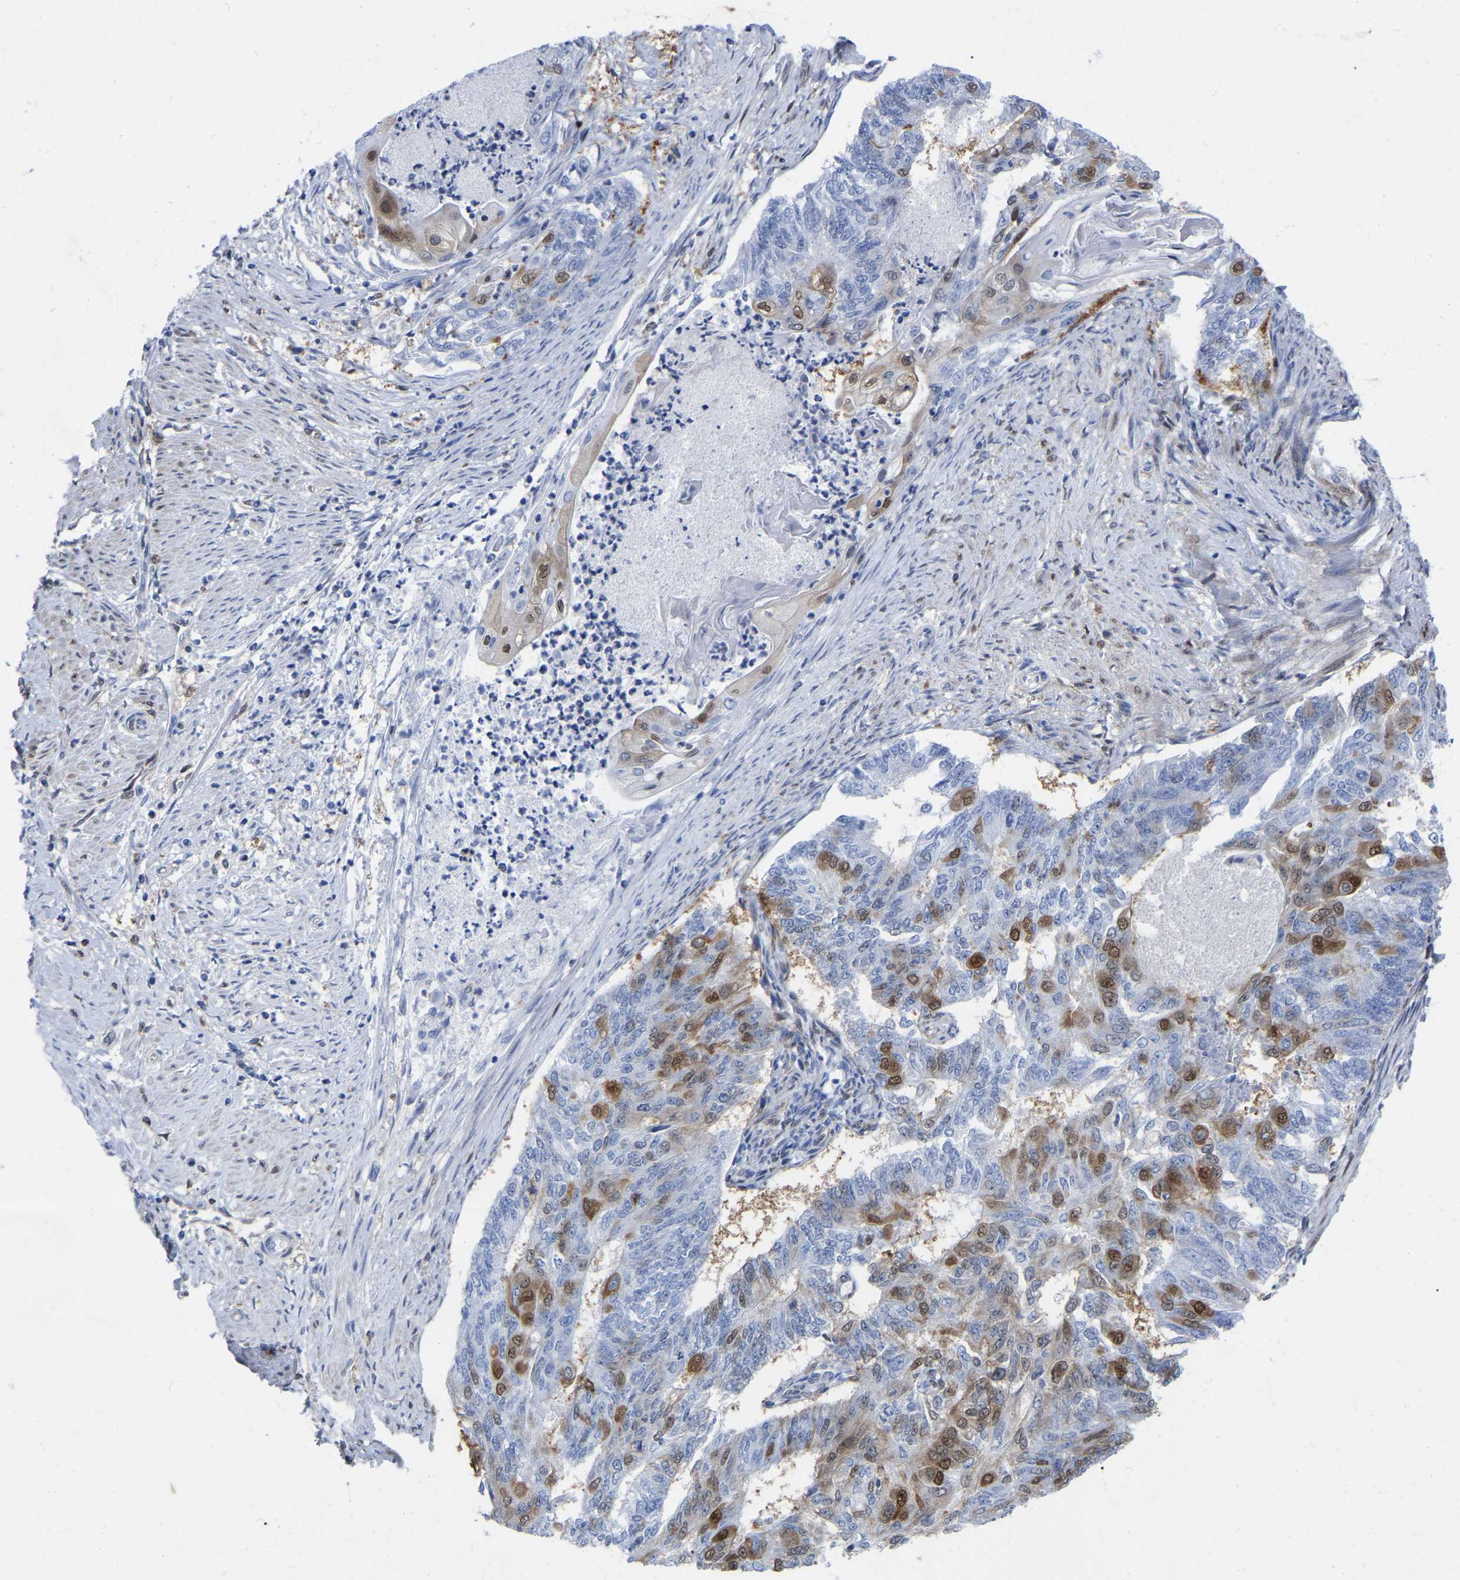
{"staining": {"intensity": "moderate", "quantity": "<25%", "location": "cytoplasmic/membranous,nuclear"}, "tissue": "endometrial cancer", "cell_type": "Tumor cells", "image_type": "cancer", "snomed": [{"axis": "morphology", "description": "Adenocarcinoma, NOS"}, {"axis": "topography", "description": "Endometrium"}], "caption": "IHC image of endometrial cancer (adenocarcinoma) stained for a protein (brown), which exhibits low levels of moderate cytoplasmic/membranous and nuclear staining in approximately <25% of tumor cells.", "gene": "UBE4B", "patient": {"sex": "female", "age": 32}}